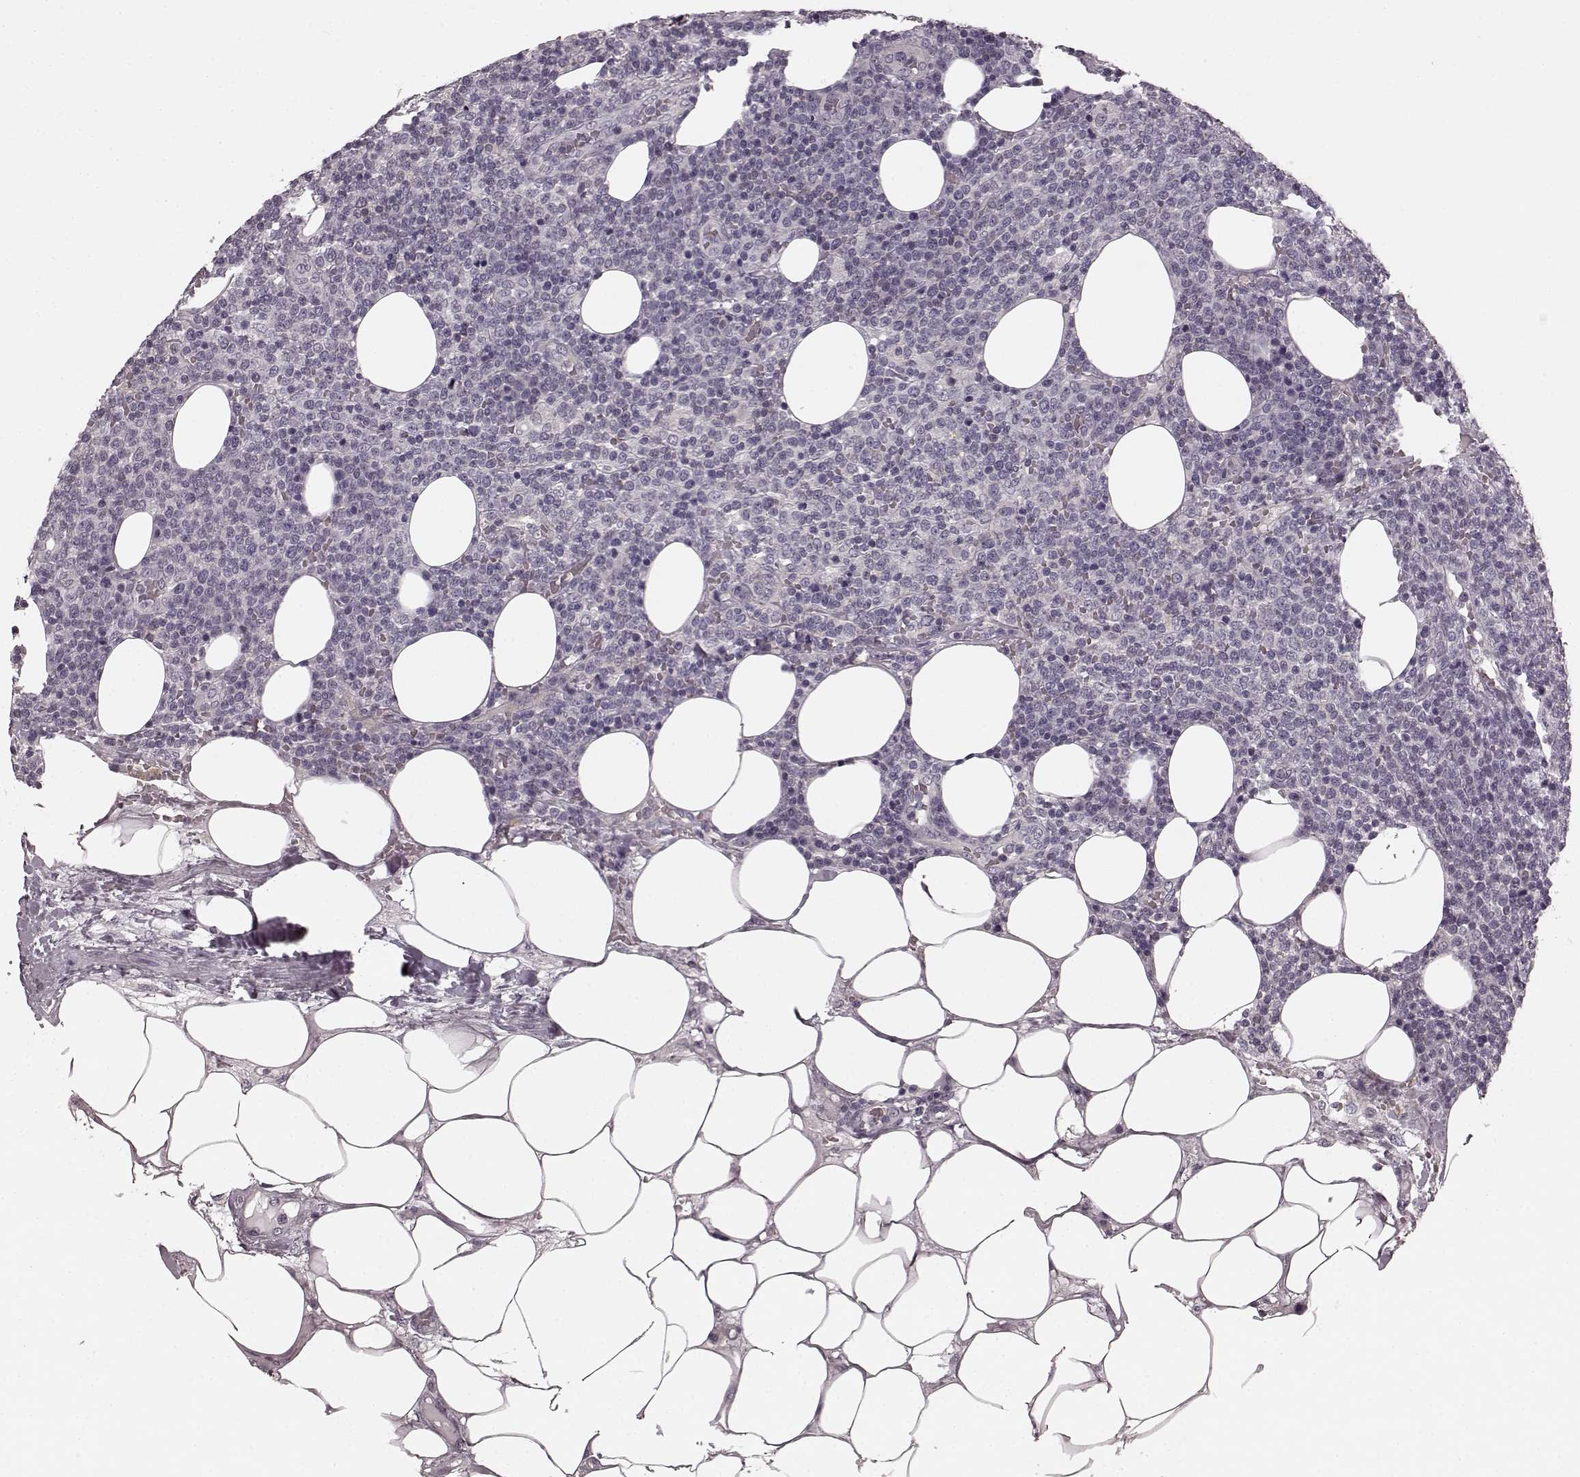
{"staining": {"intensity": "negative", "quantity": "none", "location": "none"}, "tissue": "lymphoma", "cell_type": "Tumor cells", "image_type": "cancer", "snomed": [{"axis": "morphology", "description": "Malignant lymphoma, non-Hodgkin's type, High grade"}, {"axis": "topography", "description": "Lymph node"}], "caption": "Tumor cells are negative for protein expression in human malignant lymphoma, non-Hodgkin's type (high-grade). (Immunohistochemistry (ihc), brightfield microscopy, high magnification).", "gene": "PRKCE", "patient": {"sex": "male", "age": 61}}